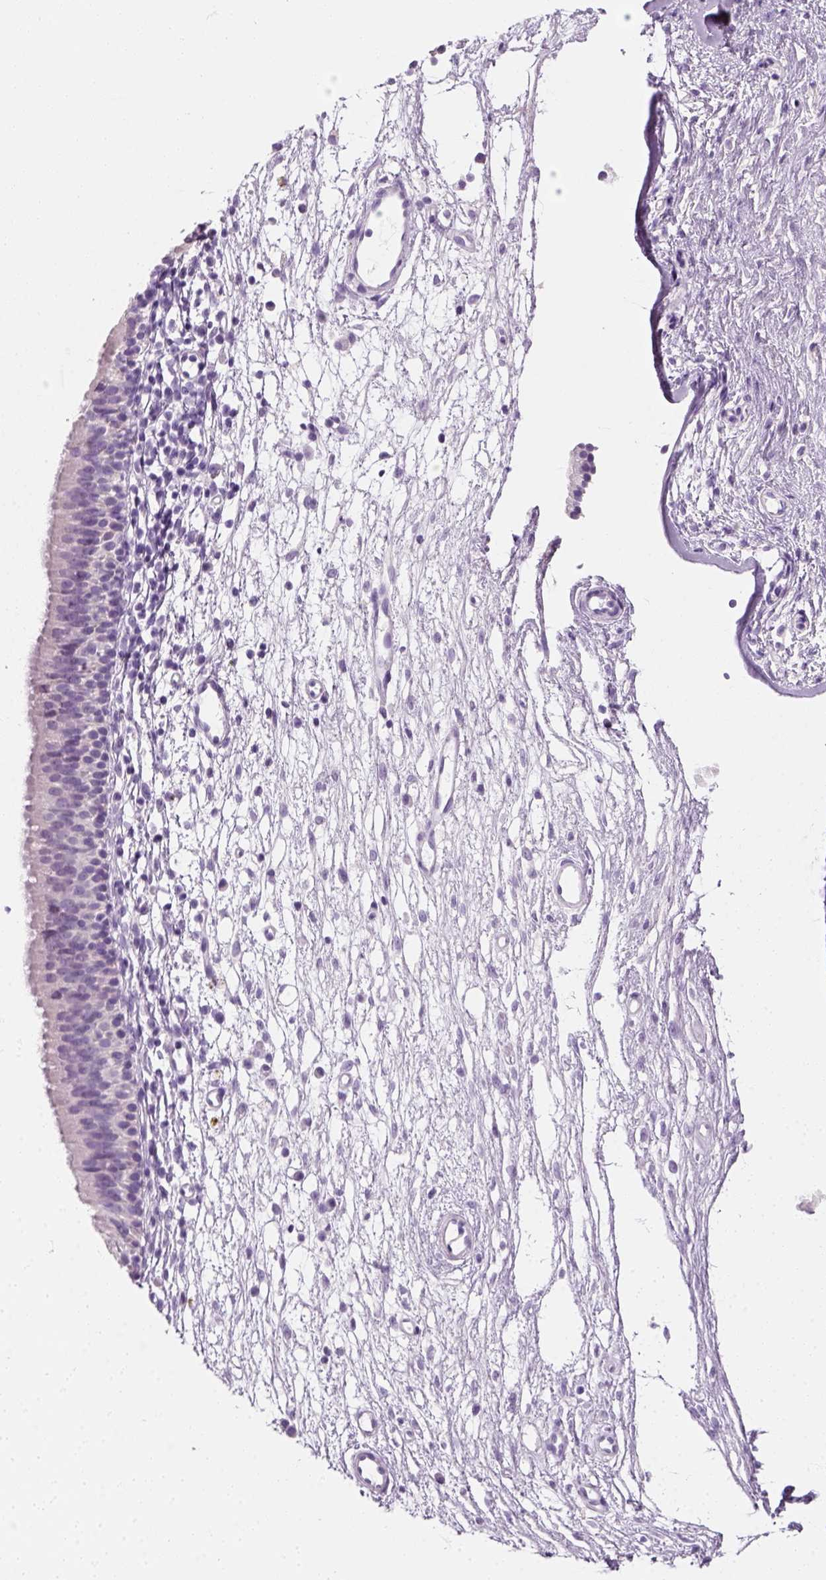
{"staining": {"intensity": "negative", "quantity": "none", "location": "none"}, "tissue": "nasopharynx", "cell_type": "Respiratory epithelial cells", "image_type": "normal", "snomed": [{"axis": "morphology", "description": "Normal tissue, NOS"}, {"axis": "topography", "description": "Nasopharynx"}], "caption": "This is a photomicrograph of immunohistochemistry (IHC) staining of normal nasopharynx, which shows no staining in respiratory epithelial cells.", "gene": "SLC12A5", "patient": {"sex": "male", "age": 24}}